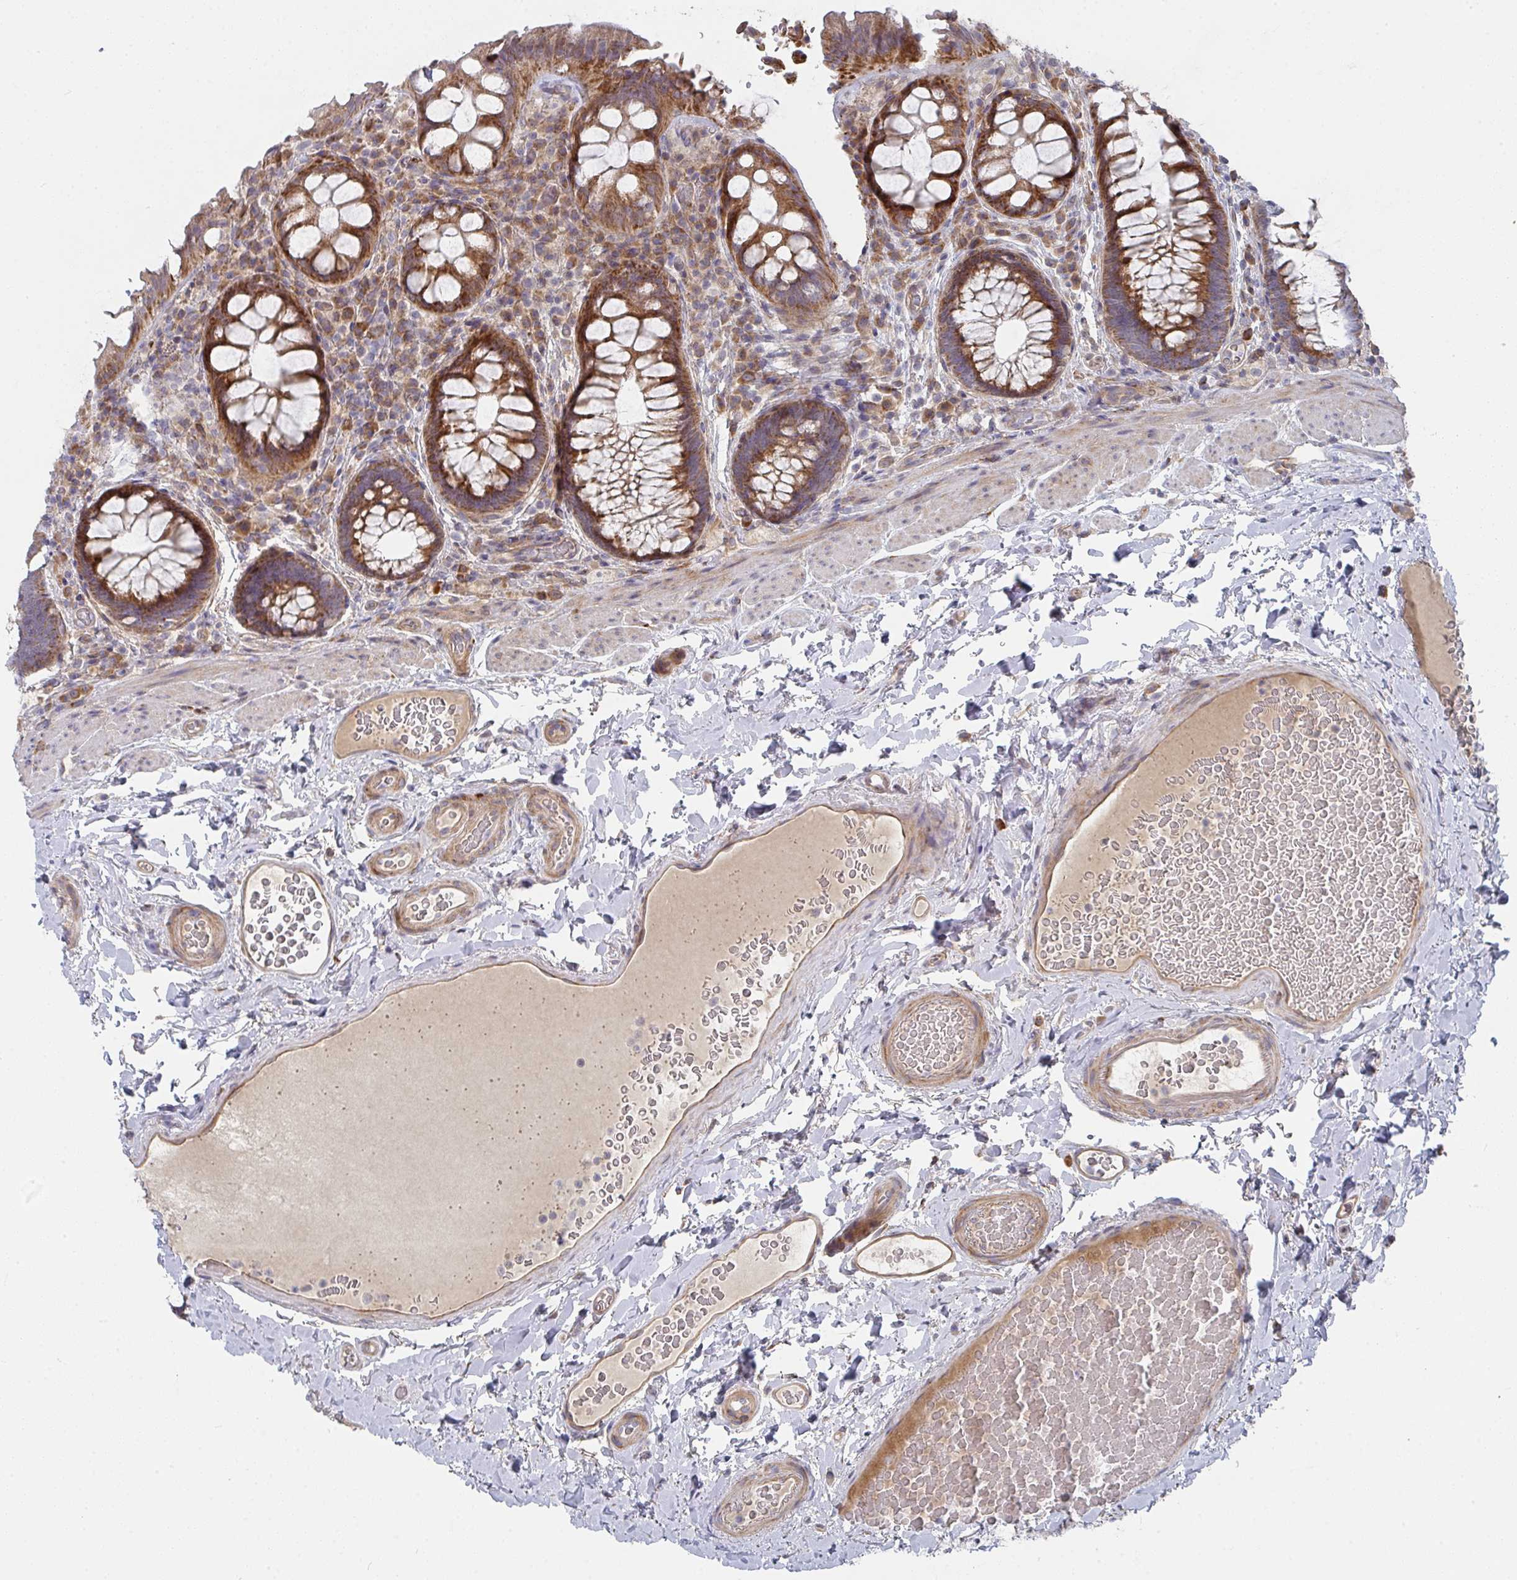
{"staining": {"intensity": "strong", "quantity": ">75%", "location": "cytoplasmic/membranous"}, "tissue": "rectum", "cell_type": "Glandular cells", "image_type": "normal", "snomed": [{"axis": "morphology", "description": "Normal tissue, NOS"}, {"axis": "topography", "description": "Rectum"}], "caption": "Rectum stained for a protein (brown) exhibits strong cytoplasmic/membranous positive positivity in approximately >75% of glandular cells.", "gene": "RHEBL1", "patient": {"sex": "female", "age": 69}}